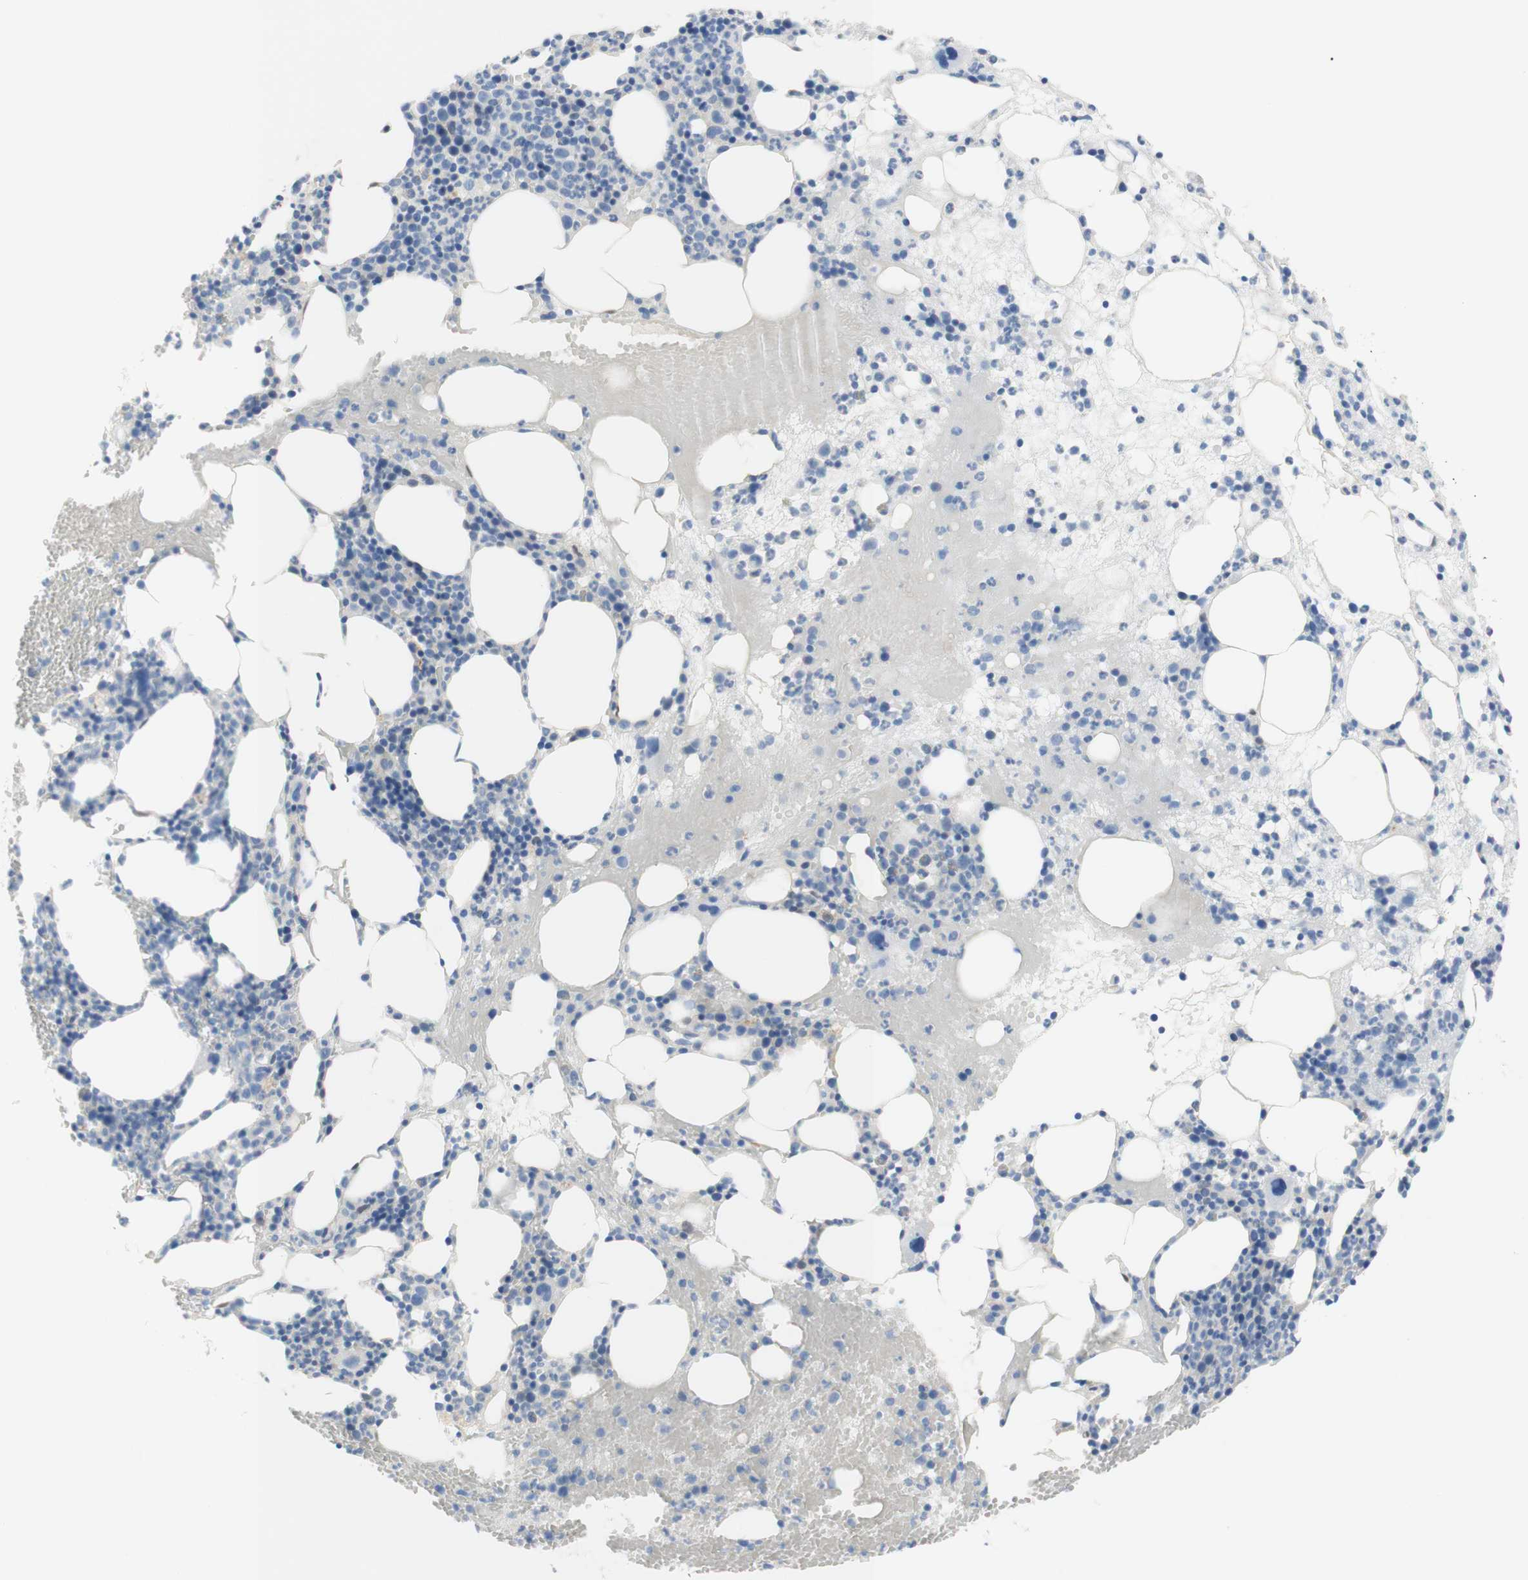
{"staining": {"intensity": "moderate", "quantity": "<25%", "location": "cytoplasmic/membranous,nuclear"}, "tissue": "bone marrow", "cell_type": "Hematopoietic cells", "image_type": "normal", "snomed": [{"axis": "morphology", "description": "Normal tissue, NOS"}, {"axis": "morphology", "description": "Inflammation, NOS"}, {"axis": "topography", "description": "Bone marrow"}], "caption": "Protein expression by immunohistochemistry (IHC) demonstrates moderate cytoplasmic/membranous,nuclear expression in approximately <25% of hematopoietic cells in unremarkable bone marrow.", "gene": "SELENBP1", "patient": {"sex": "female", "age": 79}}